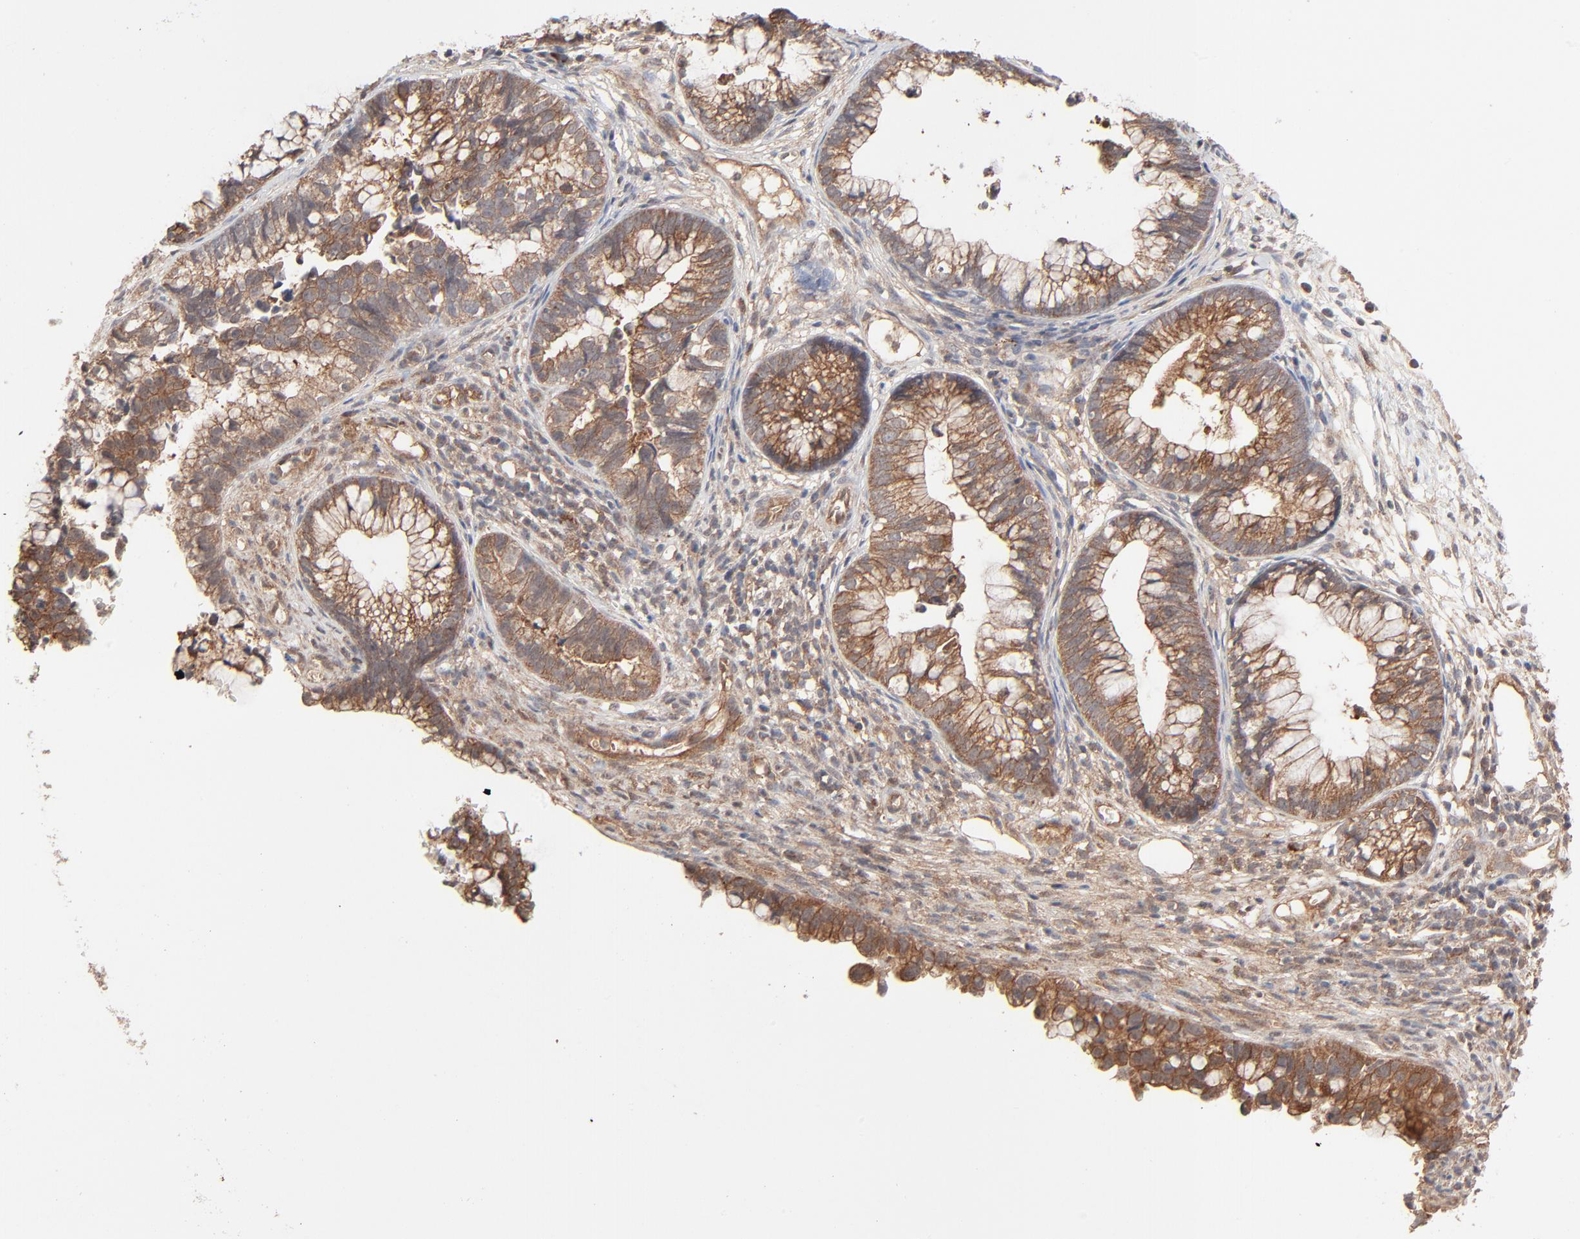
{"staining": {"intensity": "moderate", "quantity": ">75%", "location": "cytoplasmic/membranous"}, "tissue": "cervical cancer", "cell_type": "Tumor cells", "image_type": "cancer", "snomed": [{"axis": "morphology", "description": "Adenocarcinoma, NOS"}, {"axis": "topography", "description": "Cervix"}], "caption": "Immunohistochemical staining of adenocarcinoma (cervical) demonstrates medium levels of moderate cytoplasmic/membranous protein expression in about >75% of tumor cells. (IHC, brightfield microscopy, high magnification).", "gene": "ABLIM3", "patient": {"sex": "female", "age": 44}}